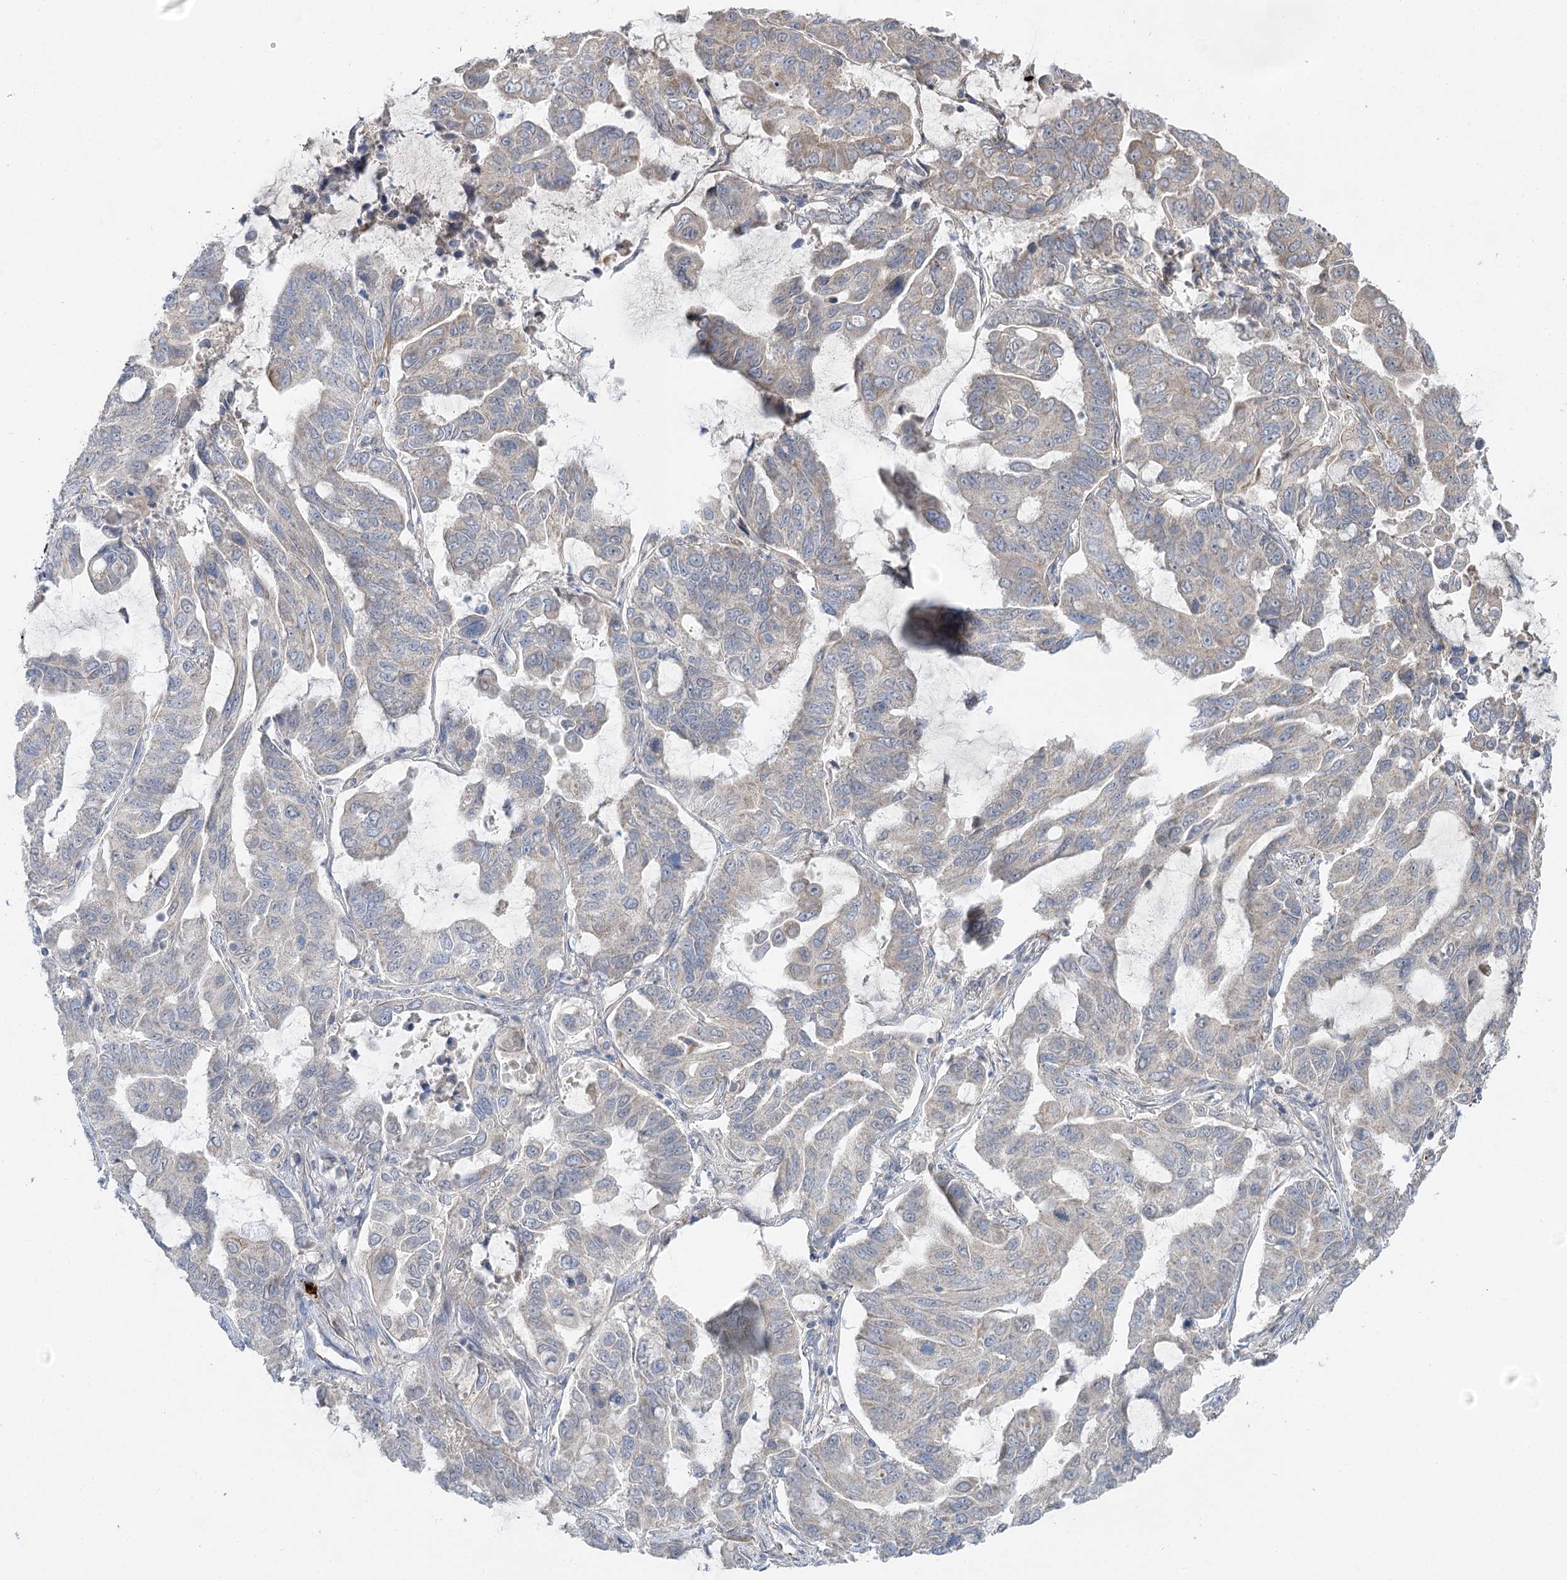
{"staining": {"intensity": "negative", "quantity": "none", "location": "none"}, "tissue": "lung cancer", "cell_type": "Tumor cells", "image_type": "cancer", "snomed": [{"axis": "morphology", "description": "Adenocarcinoma, NOS"}, {"axis": "topography", "description": "Lung"}], "caption": "This is an immunohistochemistry image of human lung cancer. There is no staining in tumor cells.", "gene": "KIAA0825", "patient": {"sex": "male", "age": 64}}